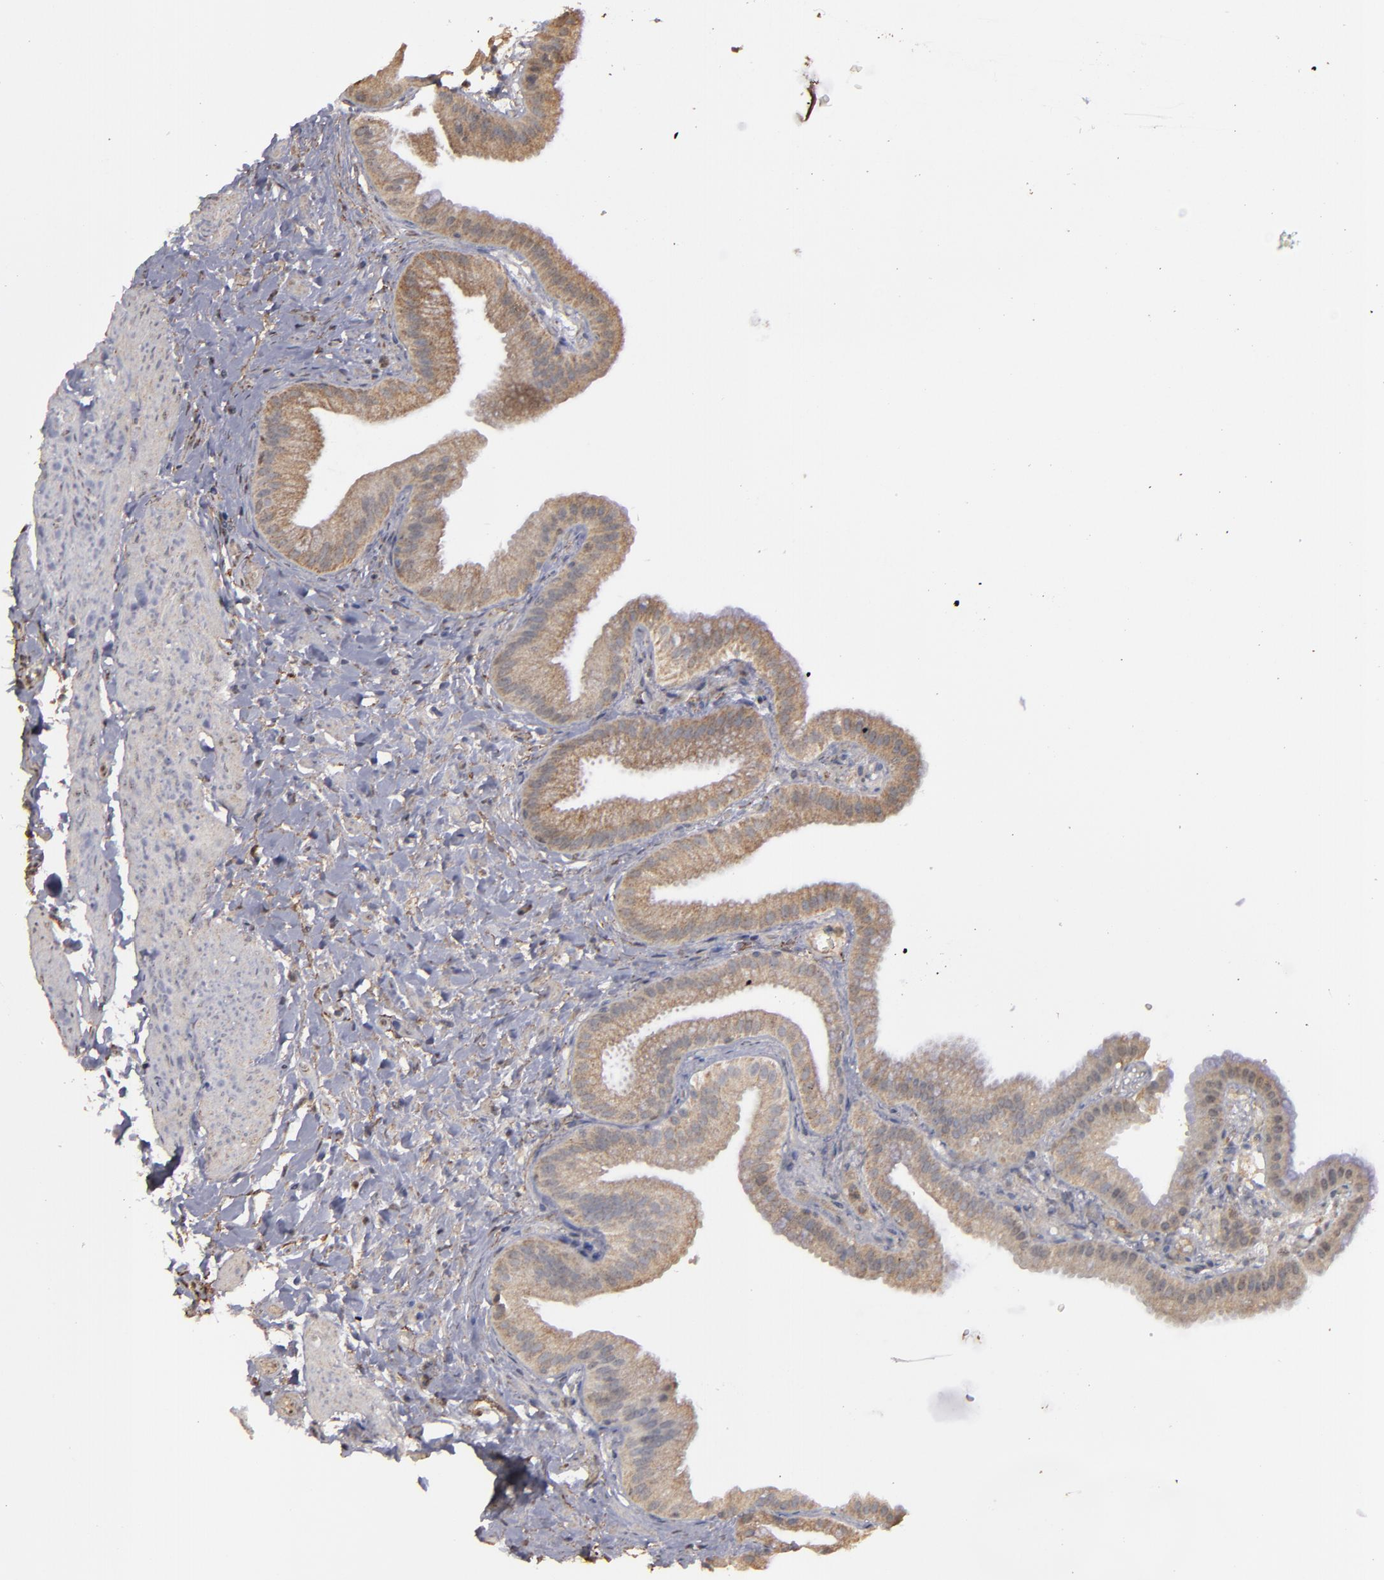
{"staining": {"intensity": "moderate", "quantity": ">75%", "location": "cytoplasmic/membranous"}, "tissue": "gallbladder", "cell_type": "Glandular cells", "image_type": "normal", "snomed": [{"axis": "morphology", "description": "Normal tissue, NOS"}, {"axis": "topography", "description": "Gallbladder"}], "caption": "About >75% of glandular cells in unremarkable human gallbladder exhibit moderate cytoplasmic/membranous protein positivity as visualized by brown immunohistochemical staining.", "gene": "CD55", "patient": {"sex": "female", "age": 63}}